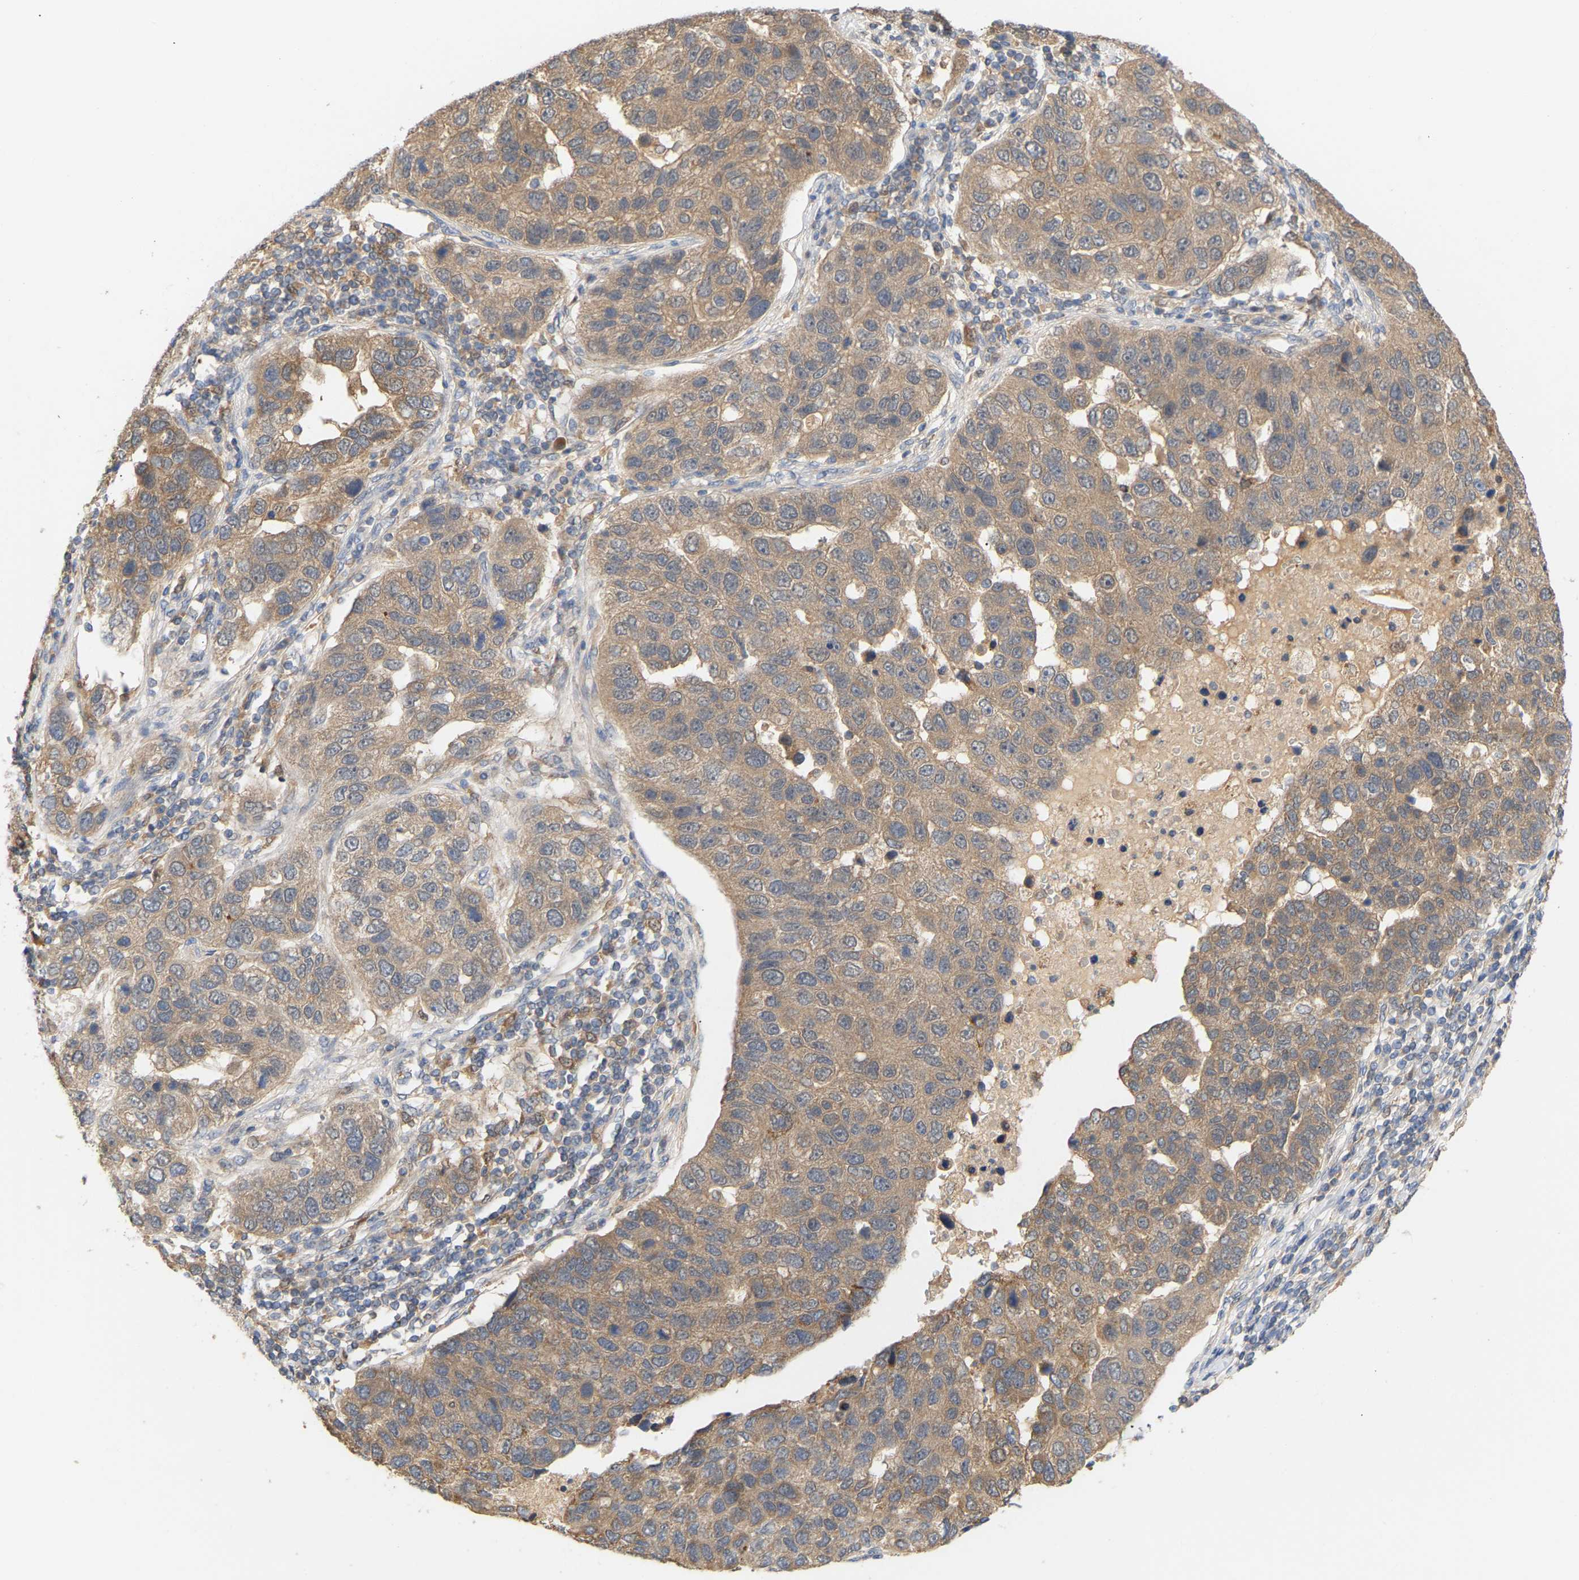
{"staining": {"intensity": "moderate", "quantity": ">75%", "location": "cytoplasmic/membranous"}, "tissue": "pancreatic cancer", "cell_type": "Tumor cells", "image_type": "cancer", "snomed": [{"axis": "morphology", "description": "Adenocarcinoma, NOS"}, {"axis": "topography", "description": "Pancreas"}], "caption": "Tumor cells reveal moderate cytoplasmic/membranous expression in approximately >75% of cells in adenocarcinoma (pancreatic). (IHC, brightfield microscopy, high magnification).", "gene": "TPMT", "patient": {"sex": "female", "age": 61}}